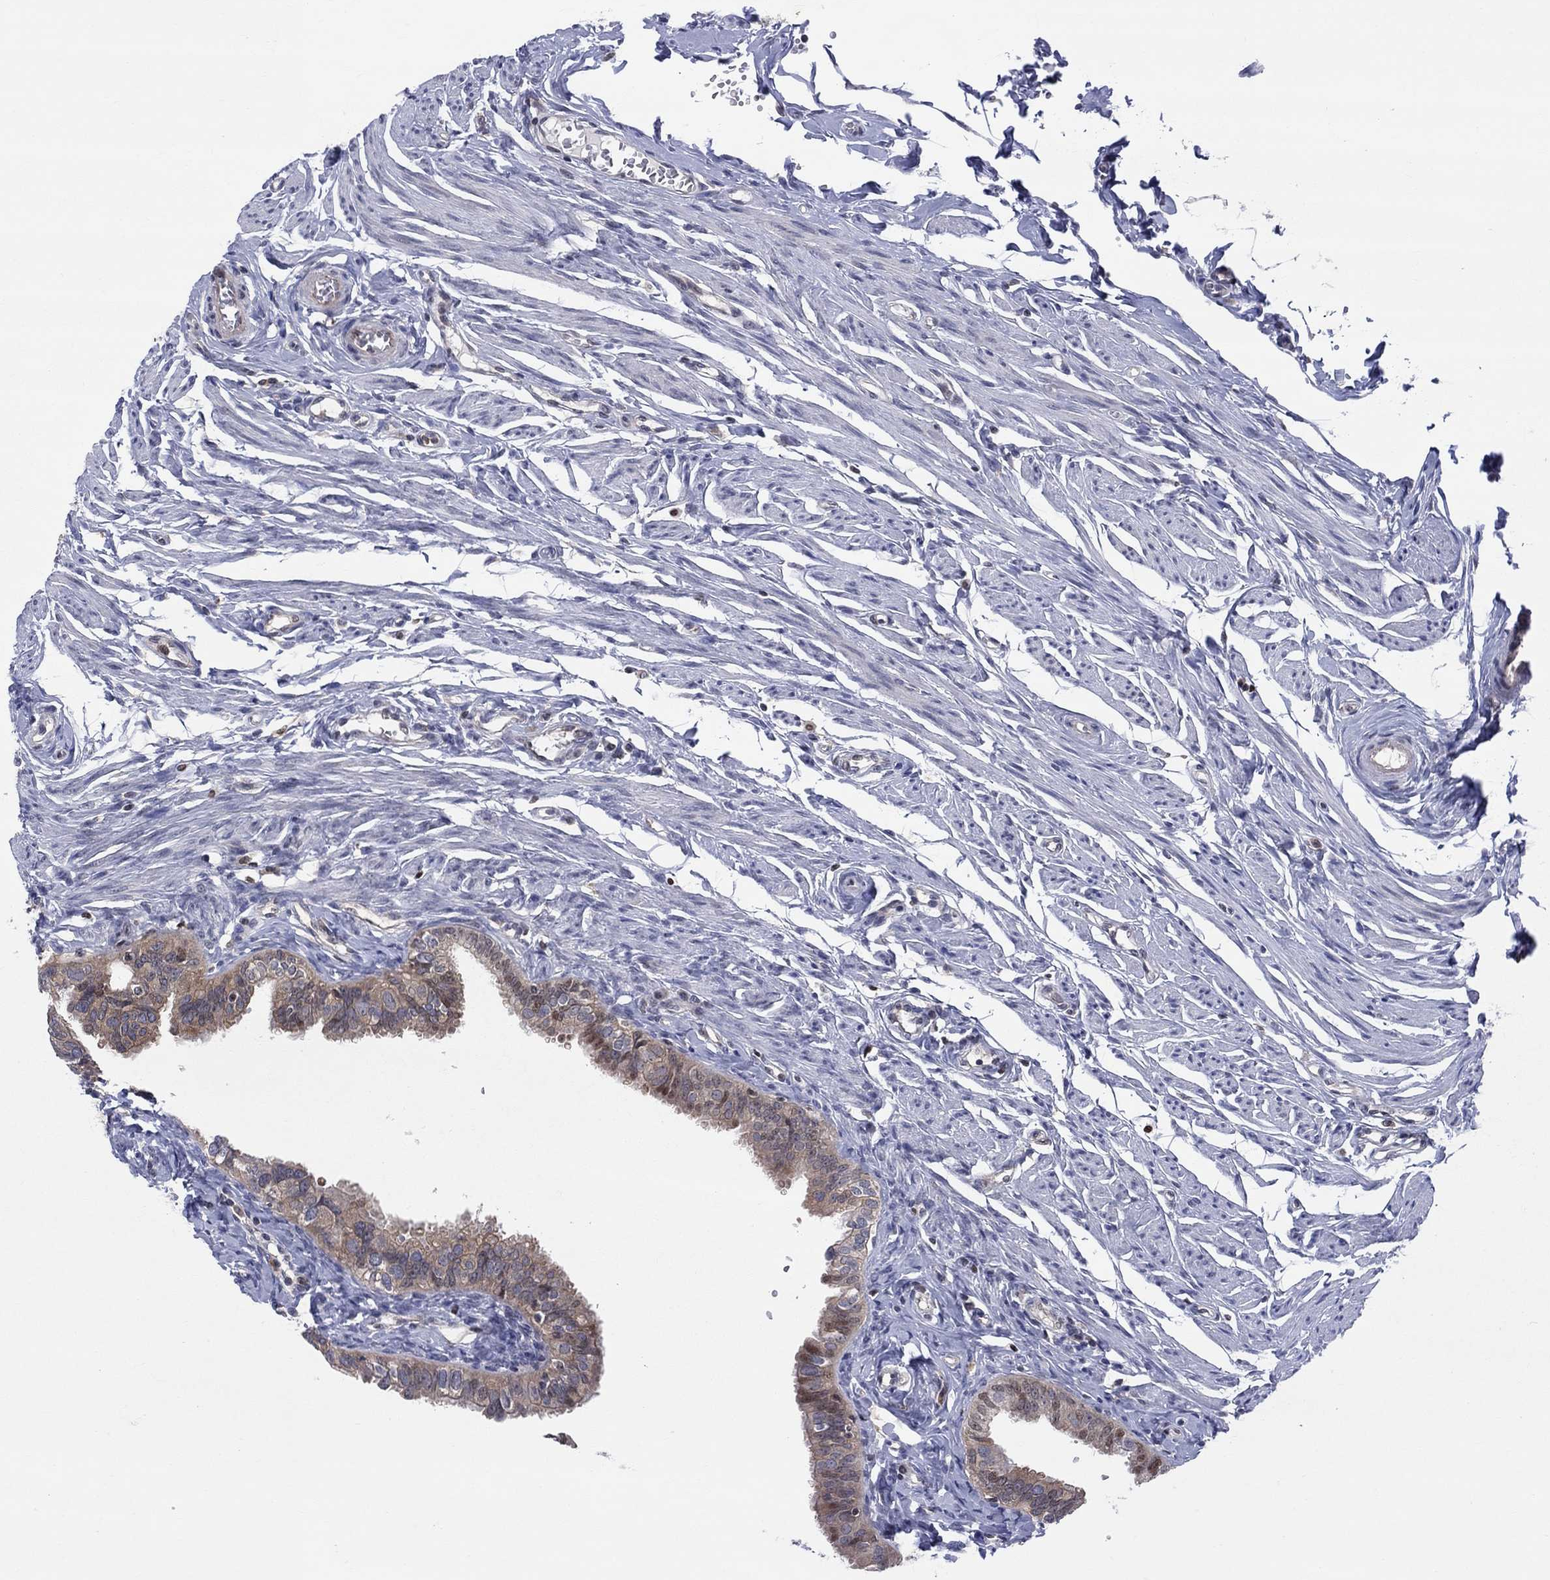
{"staining": {"intensity": "moderate", "quantity": "25%-75%", "location": "cytoplasmic/membranous"}, "tissue": "fallopian tube", "cell_type": "Glandular cells", "image_type": "normal", "snomed": [{"axis": "morphology", "description": "Normal tissue, NOS"}, {"axis": "topography", "description": "Fallopian tube"}], "caption": "DAB (3,3'-diaminobenzidine) immunohistochemical staining of unremarkable fallopian tube shows moderate cytoplasmic/membranous protein staining in about 25%-75% of glandular cells.", "gene": "ZNHIT3", "patient": {"sex": "female", "age": 54}}